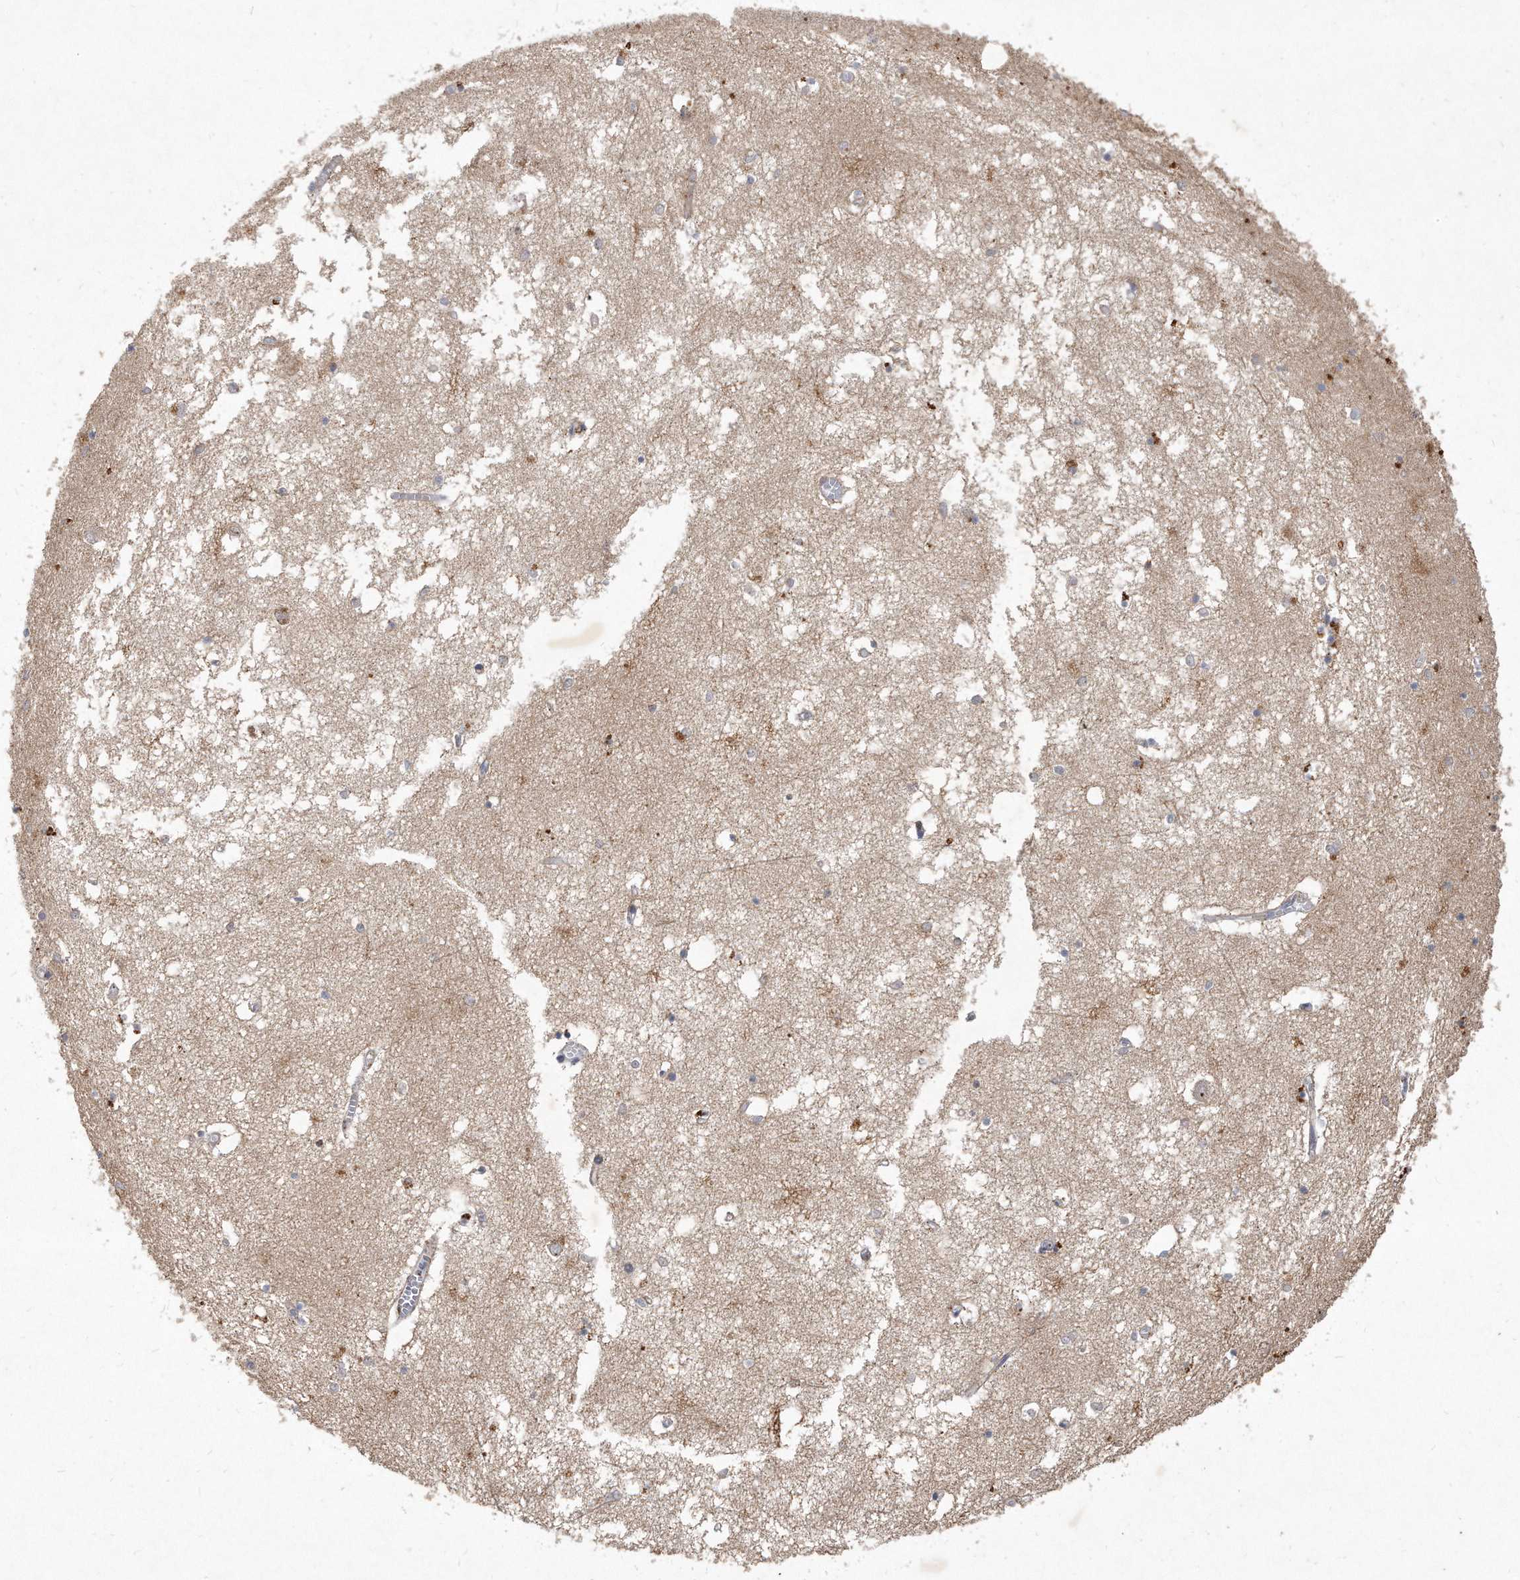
{"staining": {"intensity": "weak", "quantity": "<25%", "location": "cytoplasmic/membranous"}, "tissue": "hippocampus", "cell_type": "Glial cells", "image_type": "normal", "snomed": [{"axis": "morphology", "description": "Normal tissue, NOS"}, {"axis": "topography", "description": "Hippocampus"}], "caption": "This histopathology image is of unremarkable hippocampus stained with immunohistochemistry to label a protein in brown with the nuclei are counter-stained blue. There is no expression in glial cells. (Stains: DAB (3,3'-diaminobenzidine) immunohistochemistry (IHC) with hematoxylin counter stain, Microscopy: brightfield microscopy at high magnification).", "gene": "PGBD2", "patient": {"sex": "male", "age": 70}}